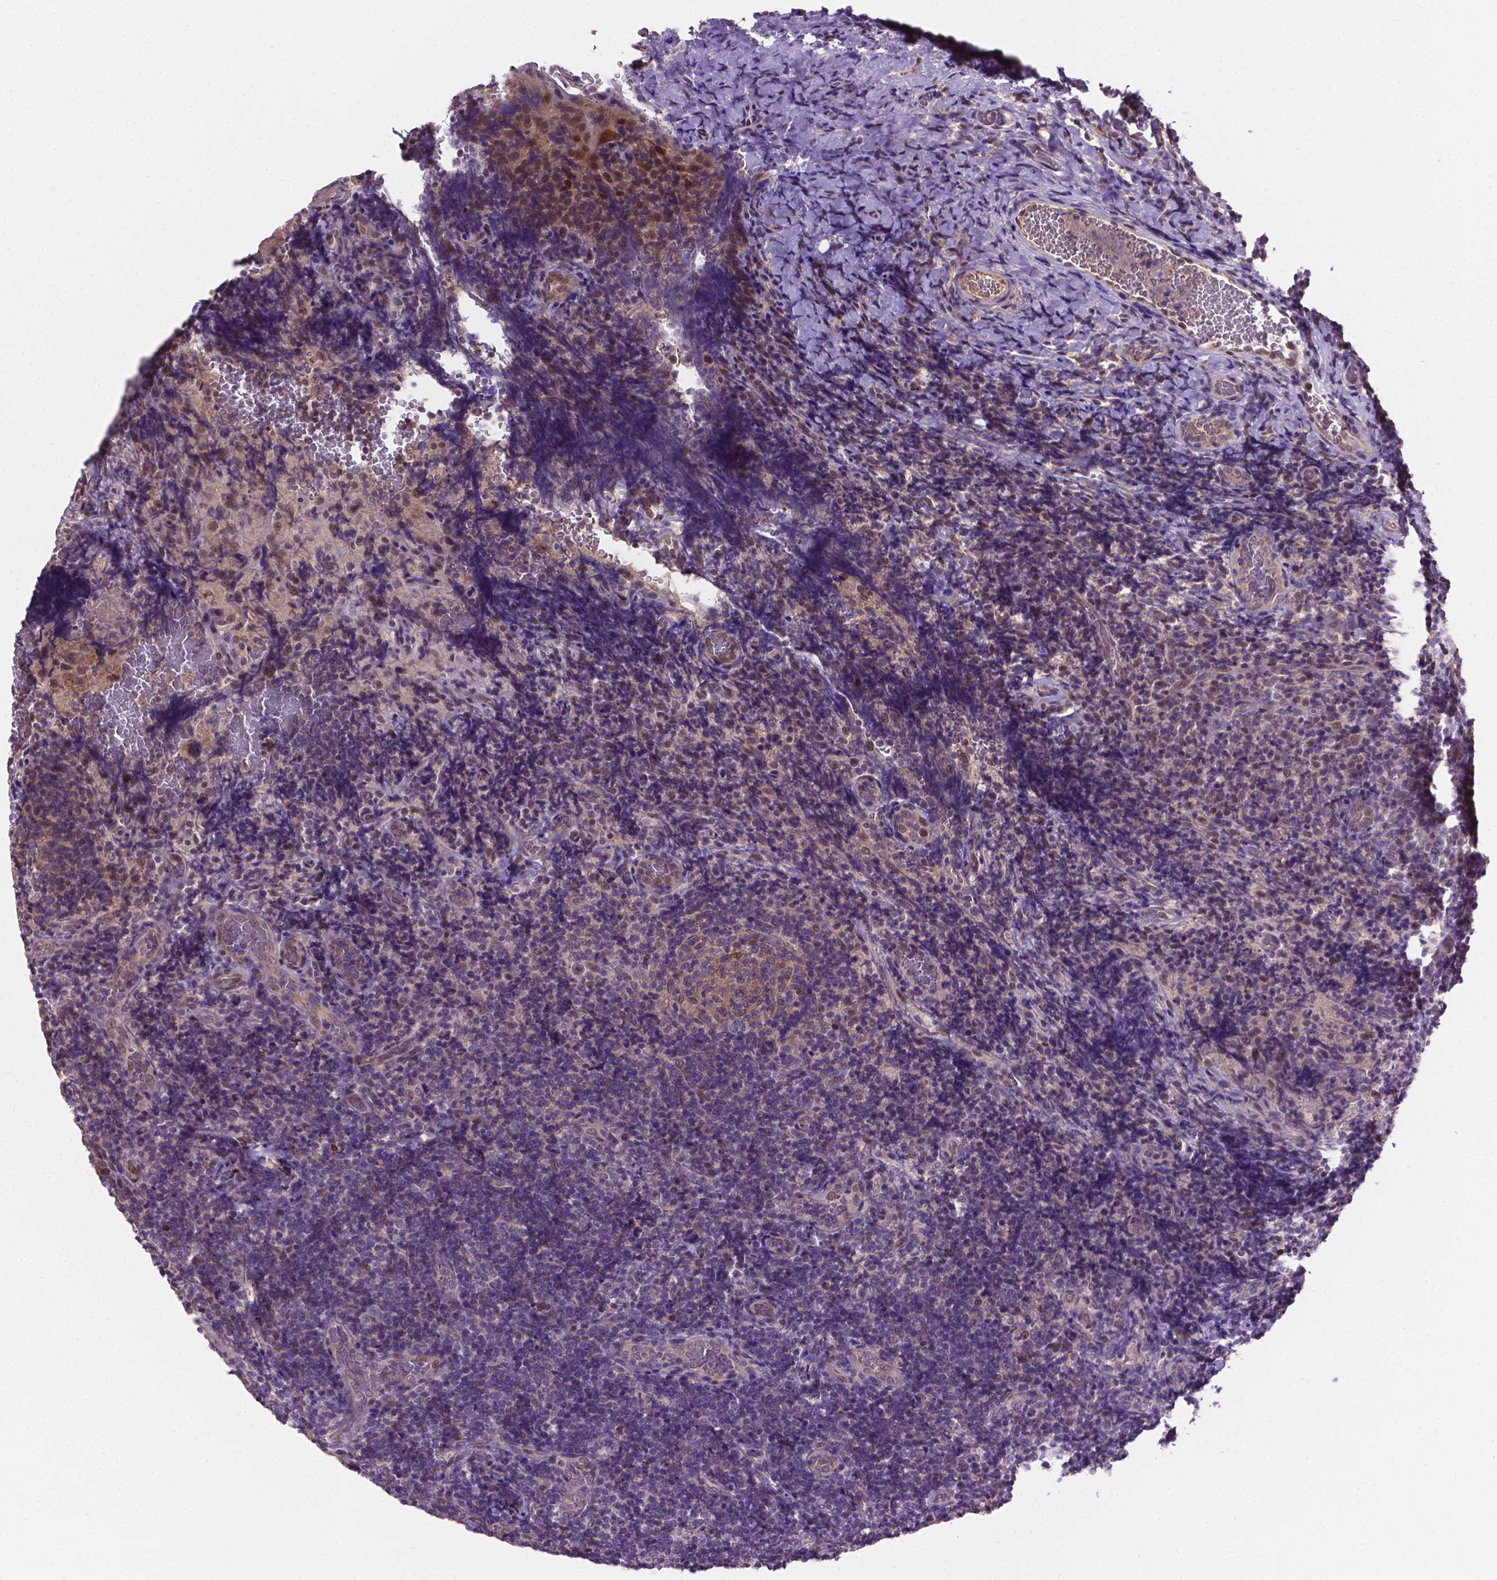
{"staining": {"intensity": "negative", "quantity": "none", "location": "none"}, "tissue": "tonsil", "cell_type": "Germinal center cells", "image_type": "normal", "snomed": [{"axis": "morphology", "description": "Normal tissue, NOS"}, {"axis": "topography", "description": "Tonsil"}], "caption": "High magnification brightfield microscopy of unremarkable tonsil stained with DAB (3,3'-diaminobenzidine) (brown) and counterstained with hematoxylin (blue): germinal center cells show no significant expression.", "gene": "ENSG00000289700", "patient": {"sex": "male", "age": 17}}